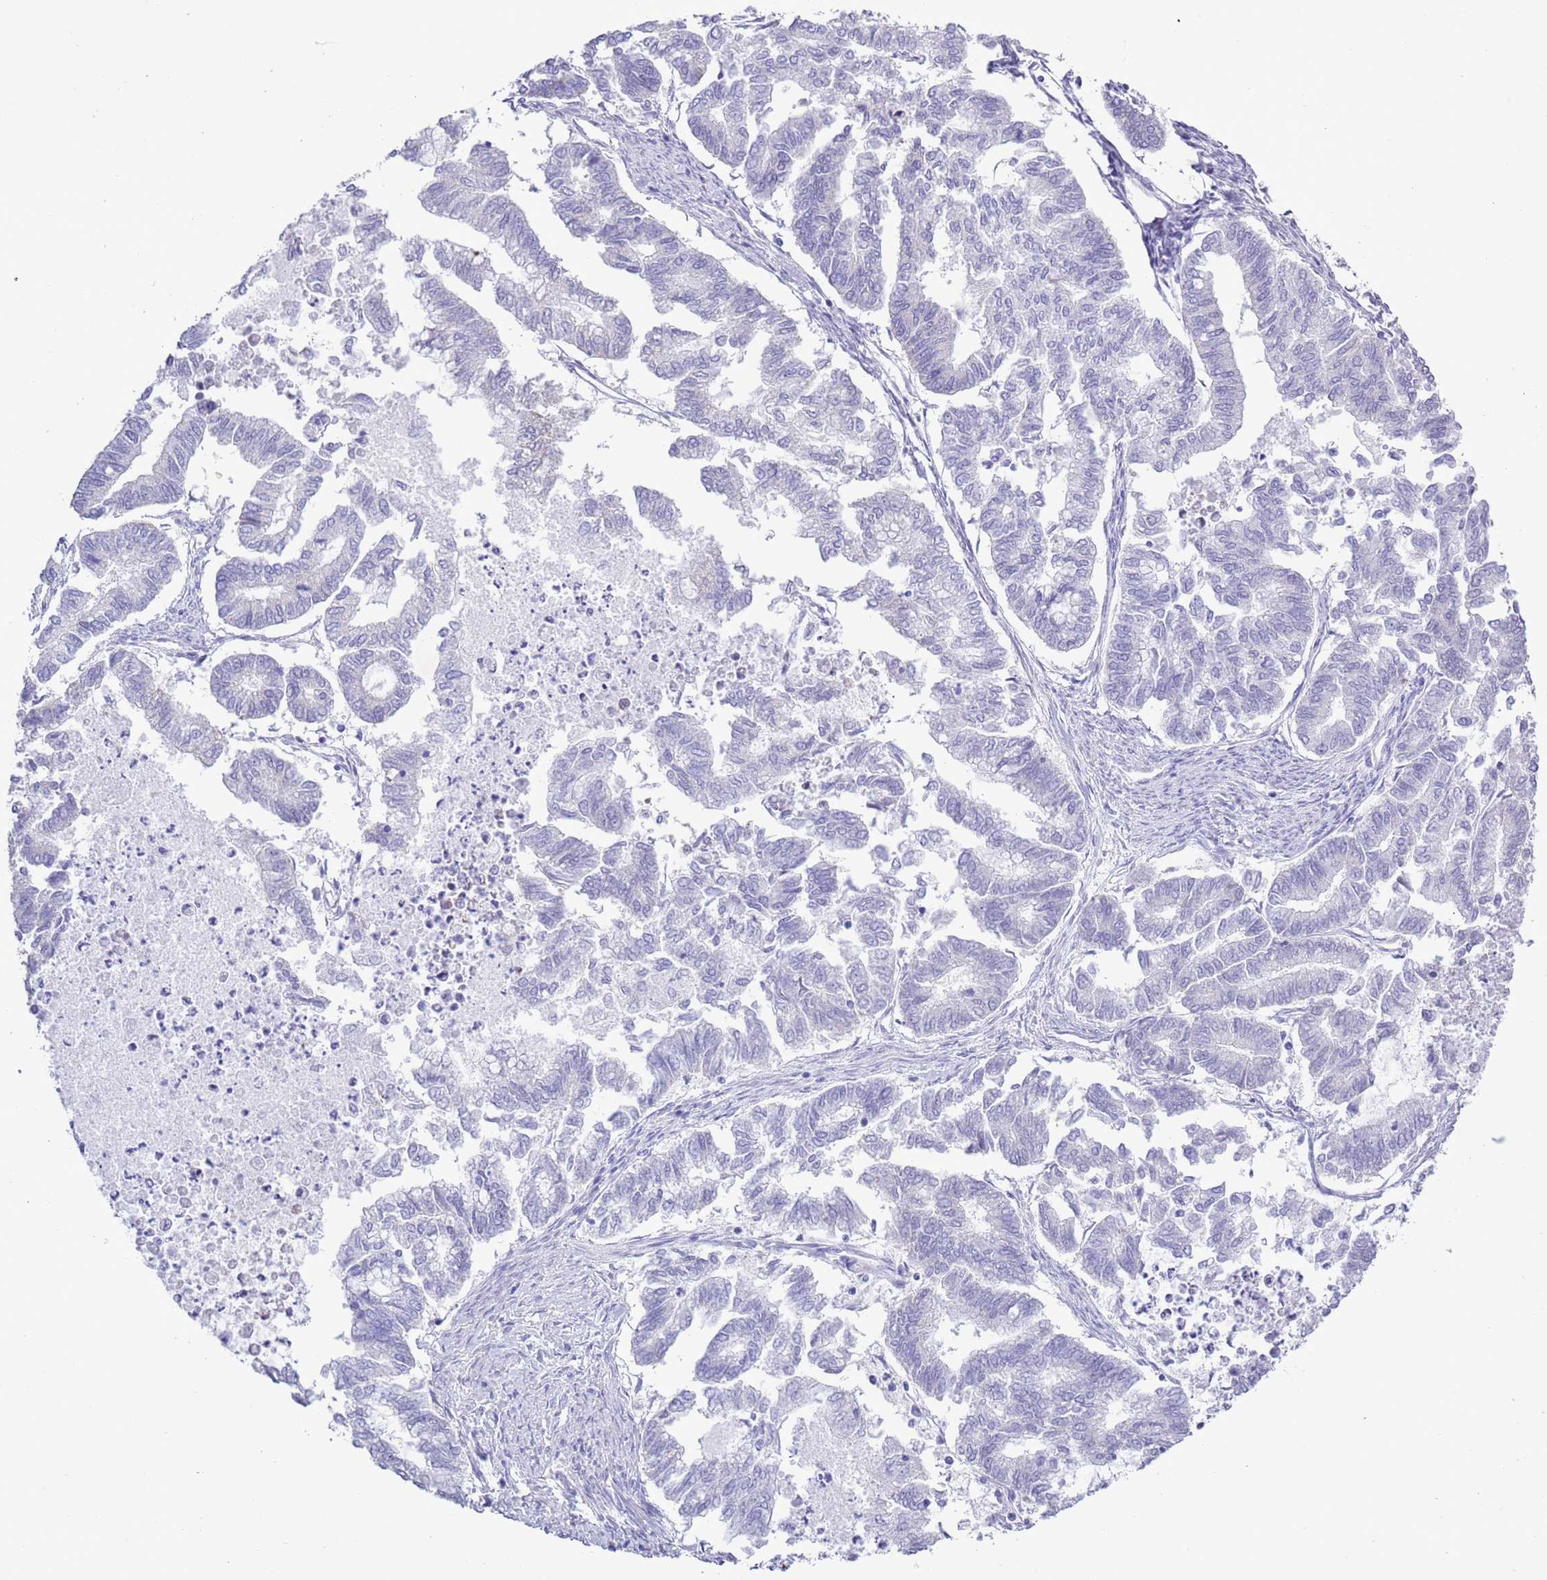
{"staining": {"intensity": "negative", "quantity": "none", "location": "none"}, "tissue": "endometrial cancer", "cell_type": "Tumor cells", "image_type": "cancer", "snomed": [{"axis": "morphology", "description": "Adenocarcinoma, NOS"}, {"axis": "topography", "description": "Endometrium"}], "caption": "IHC of adenocarcinoma (endometrial) shows no expression in tumor cells.", "gene": "MOCOS", "patient": {"sex": "female", "age": 79}}